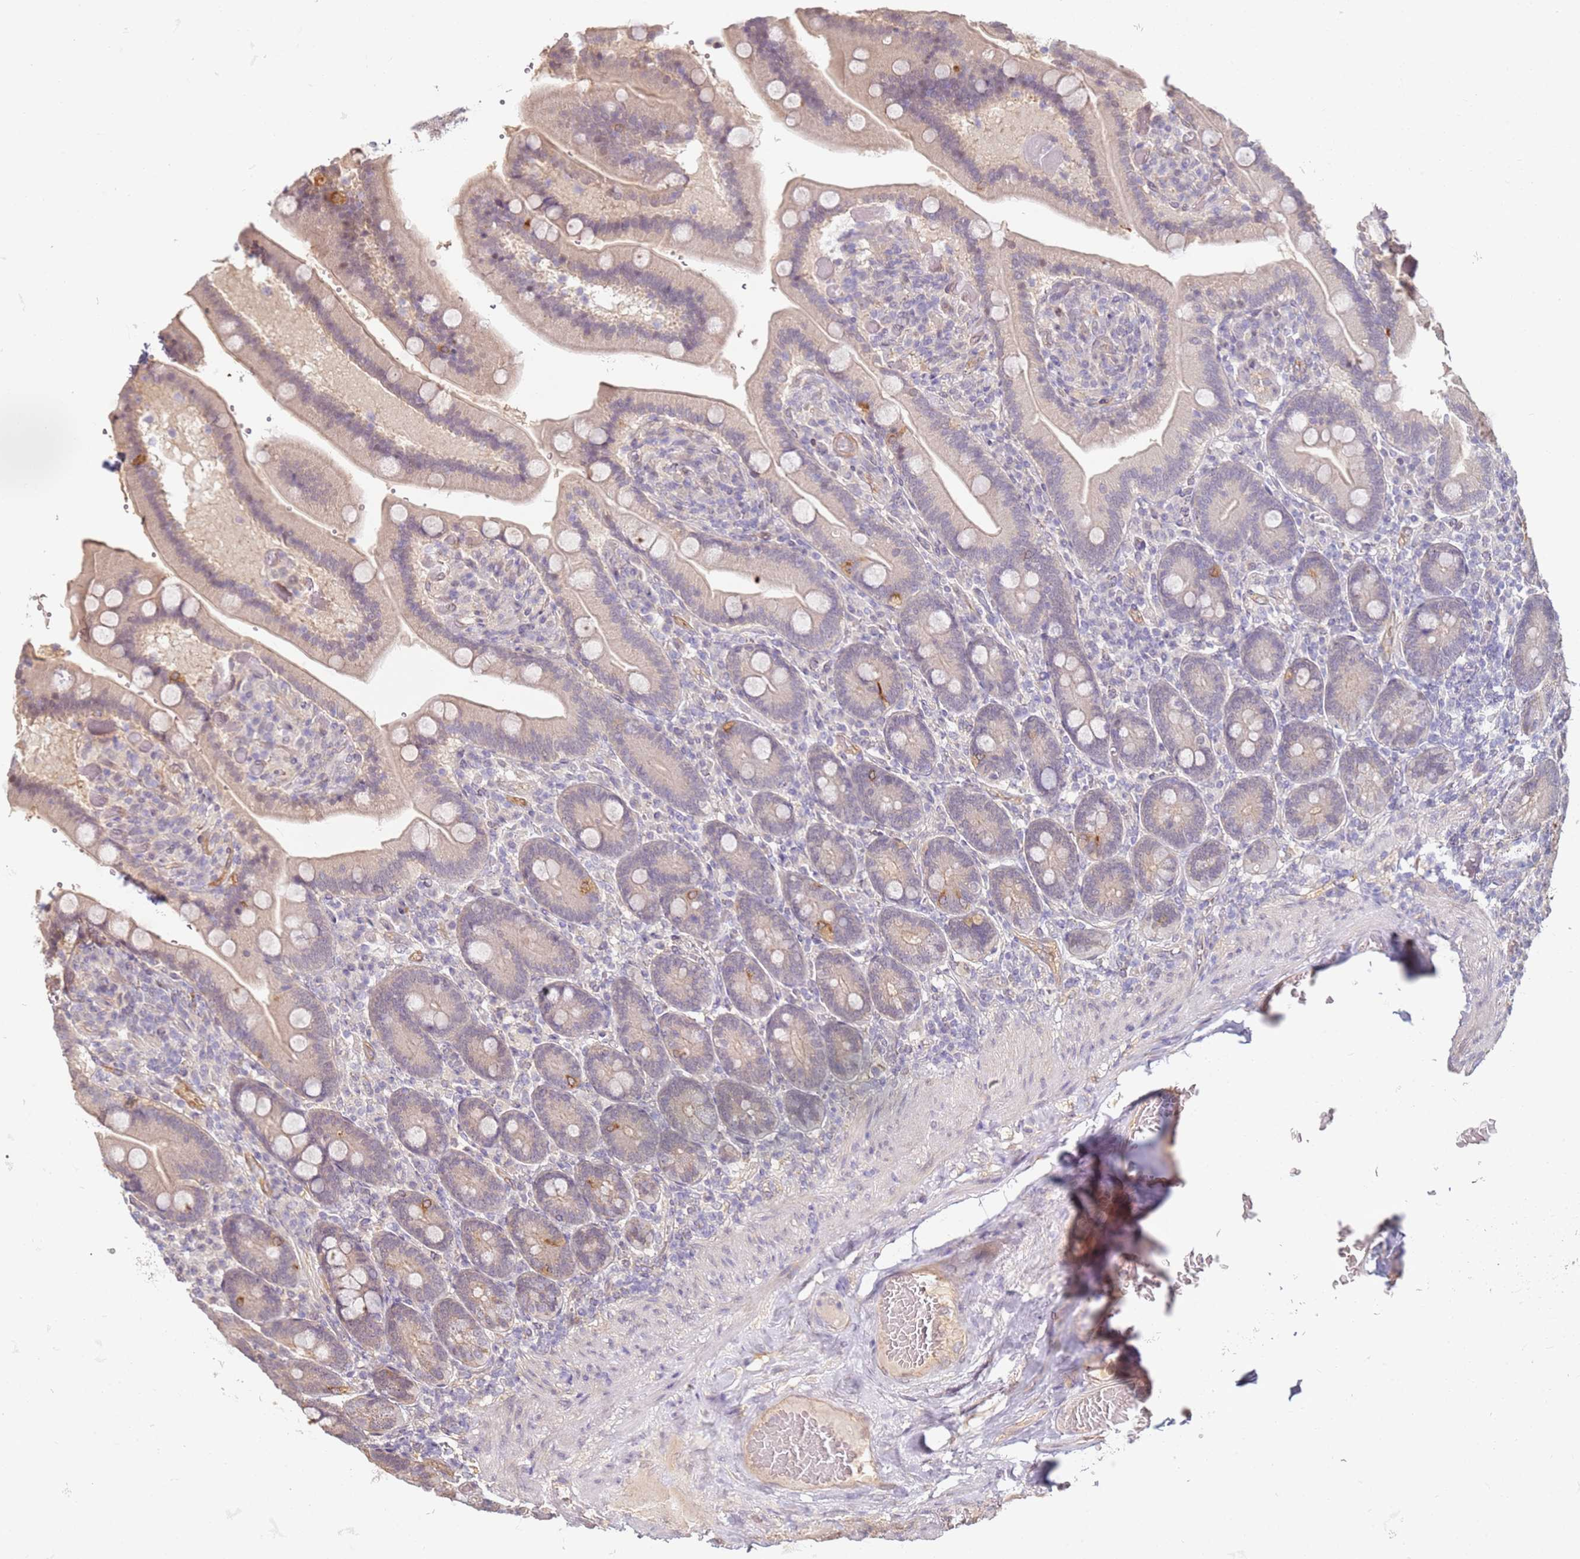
{"staining": {"intensity": "moderate", "quantity": "<25%", "location": "cytoplasmic/membranous"}, "tissue": "duodenum", "cell_type": "Glandular cells", "image_type": "normal", "snomed": [{"axis": "morphology", "description": "Normal tissue, NOS"}, {"axis": "topography", "description": "Duodenum"}], "caption": "Immunohistochemical staining of unremarkable duodenum demonstrates <25% levels of moderate cytoplasmic/membranous protein expression in approximately <25% of glandular cells. (DAB (3,3'-diaminobenzidine) IHC with brightfield microscopy, high magnification).", "gene": "WDR93", "patient": {"sex": "female", "age": 62}}